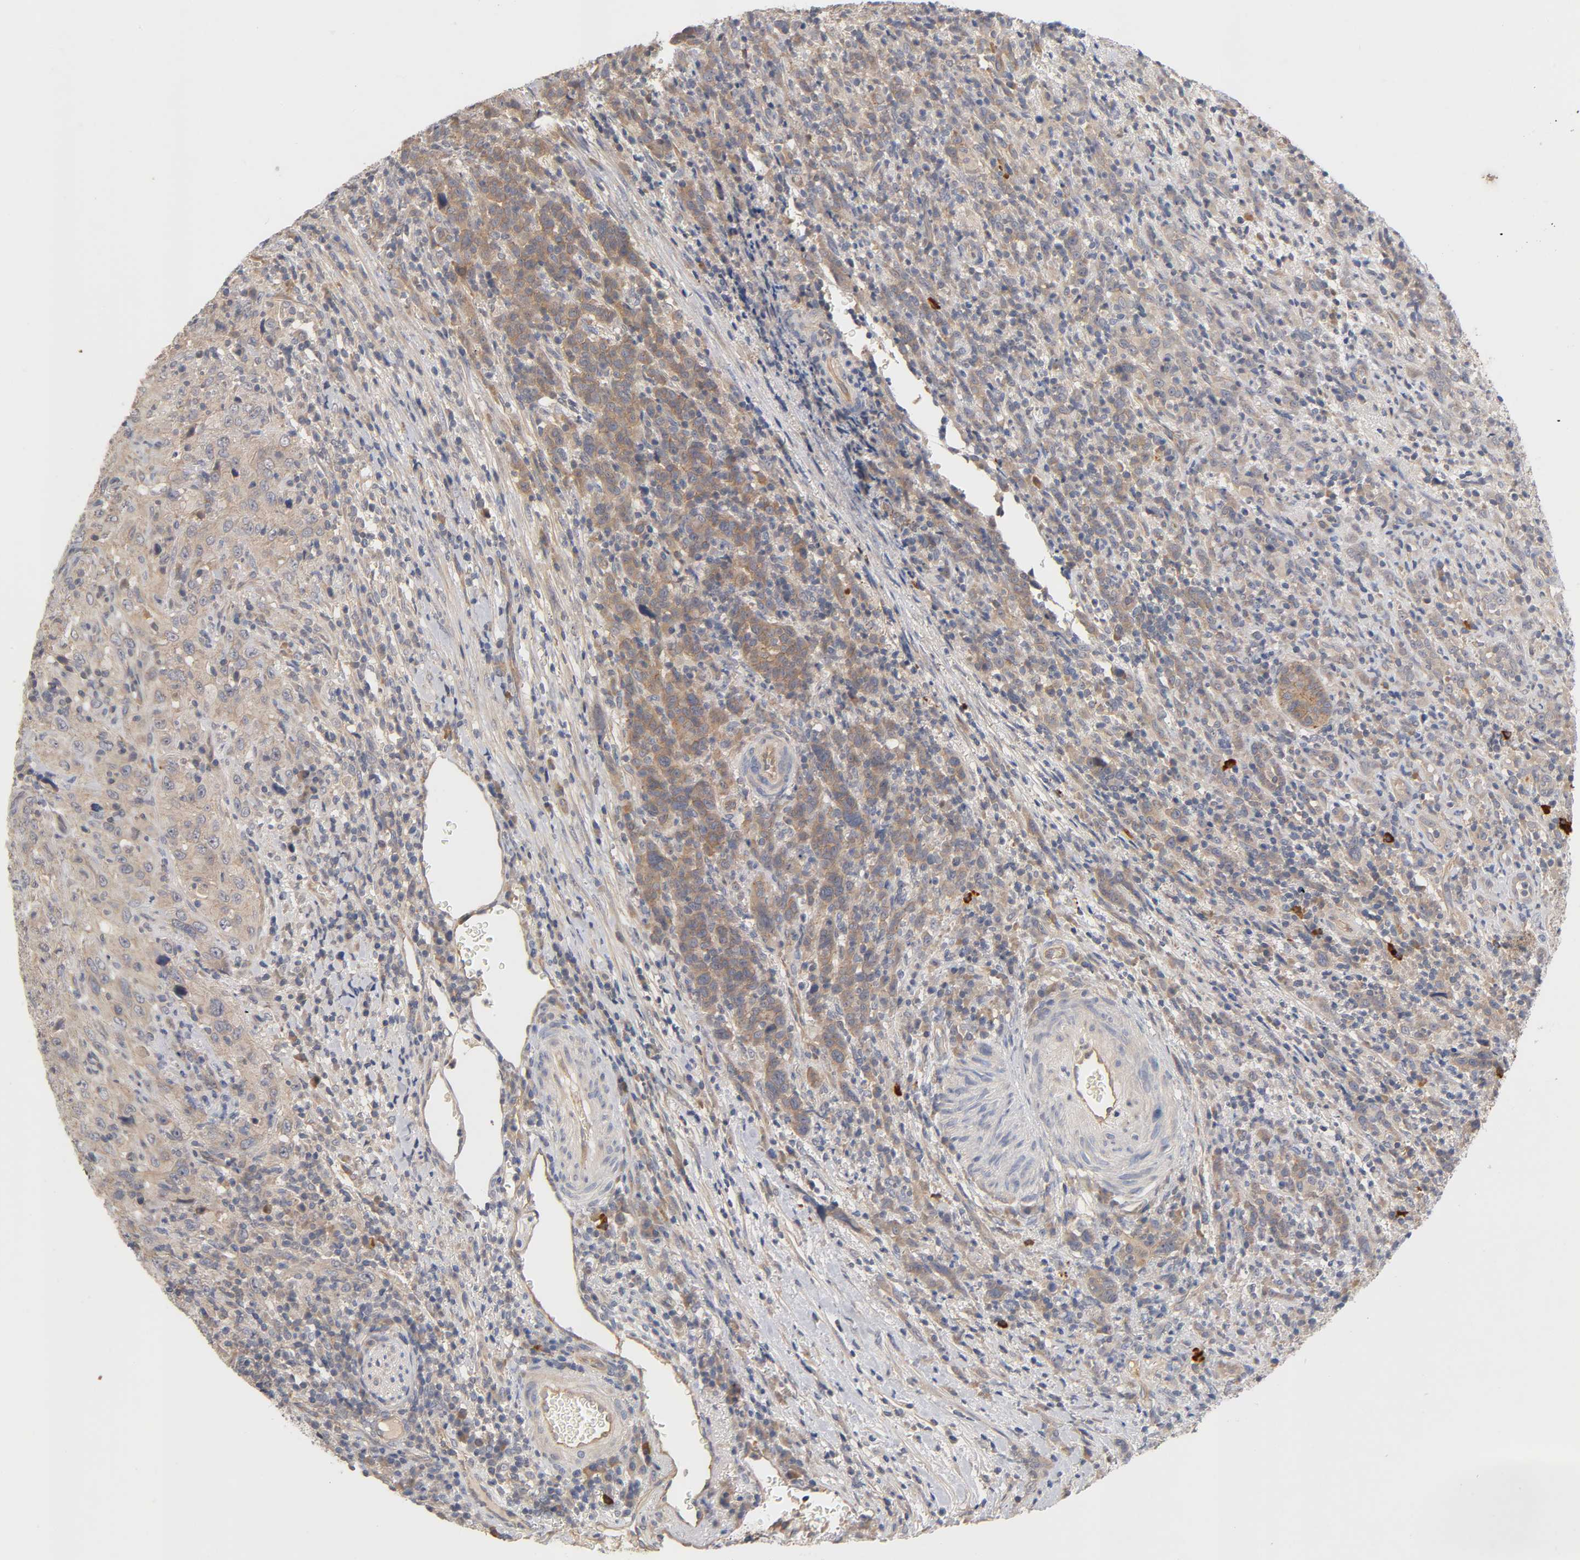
{"staining": {"intensity": "moderate", "quantity": ">75%", "location": "cytoplasmic/membranous"}, "tissue": "urothelial cancer", "cell_type": "Tumor cells", "image_type": "cancer", "snomed": [{"axis": "morphology", "description": "Urothelial carcinoma, High grade"}, {"axis": "topography", "description": "Urinary bladder"}], "caption": "Brown immunohistochemical staining in human urothelial carcinoma (high-grade) exhibits moderate cytoplasmic/membranous staining in approximately >75% of tumor cells.", "gene": "PDZD11", "patient": {"sex": "male", "age": 61}}